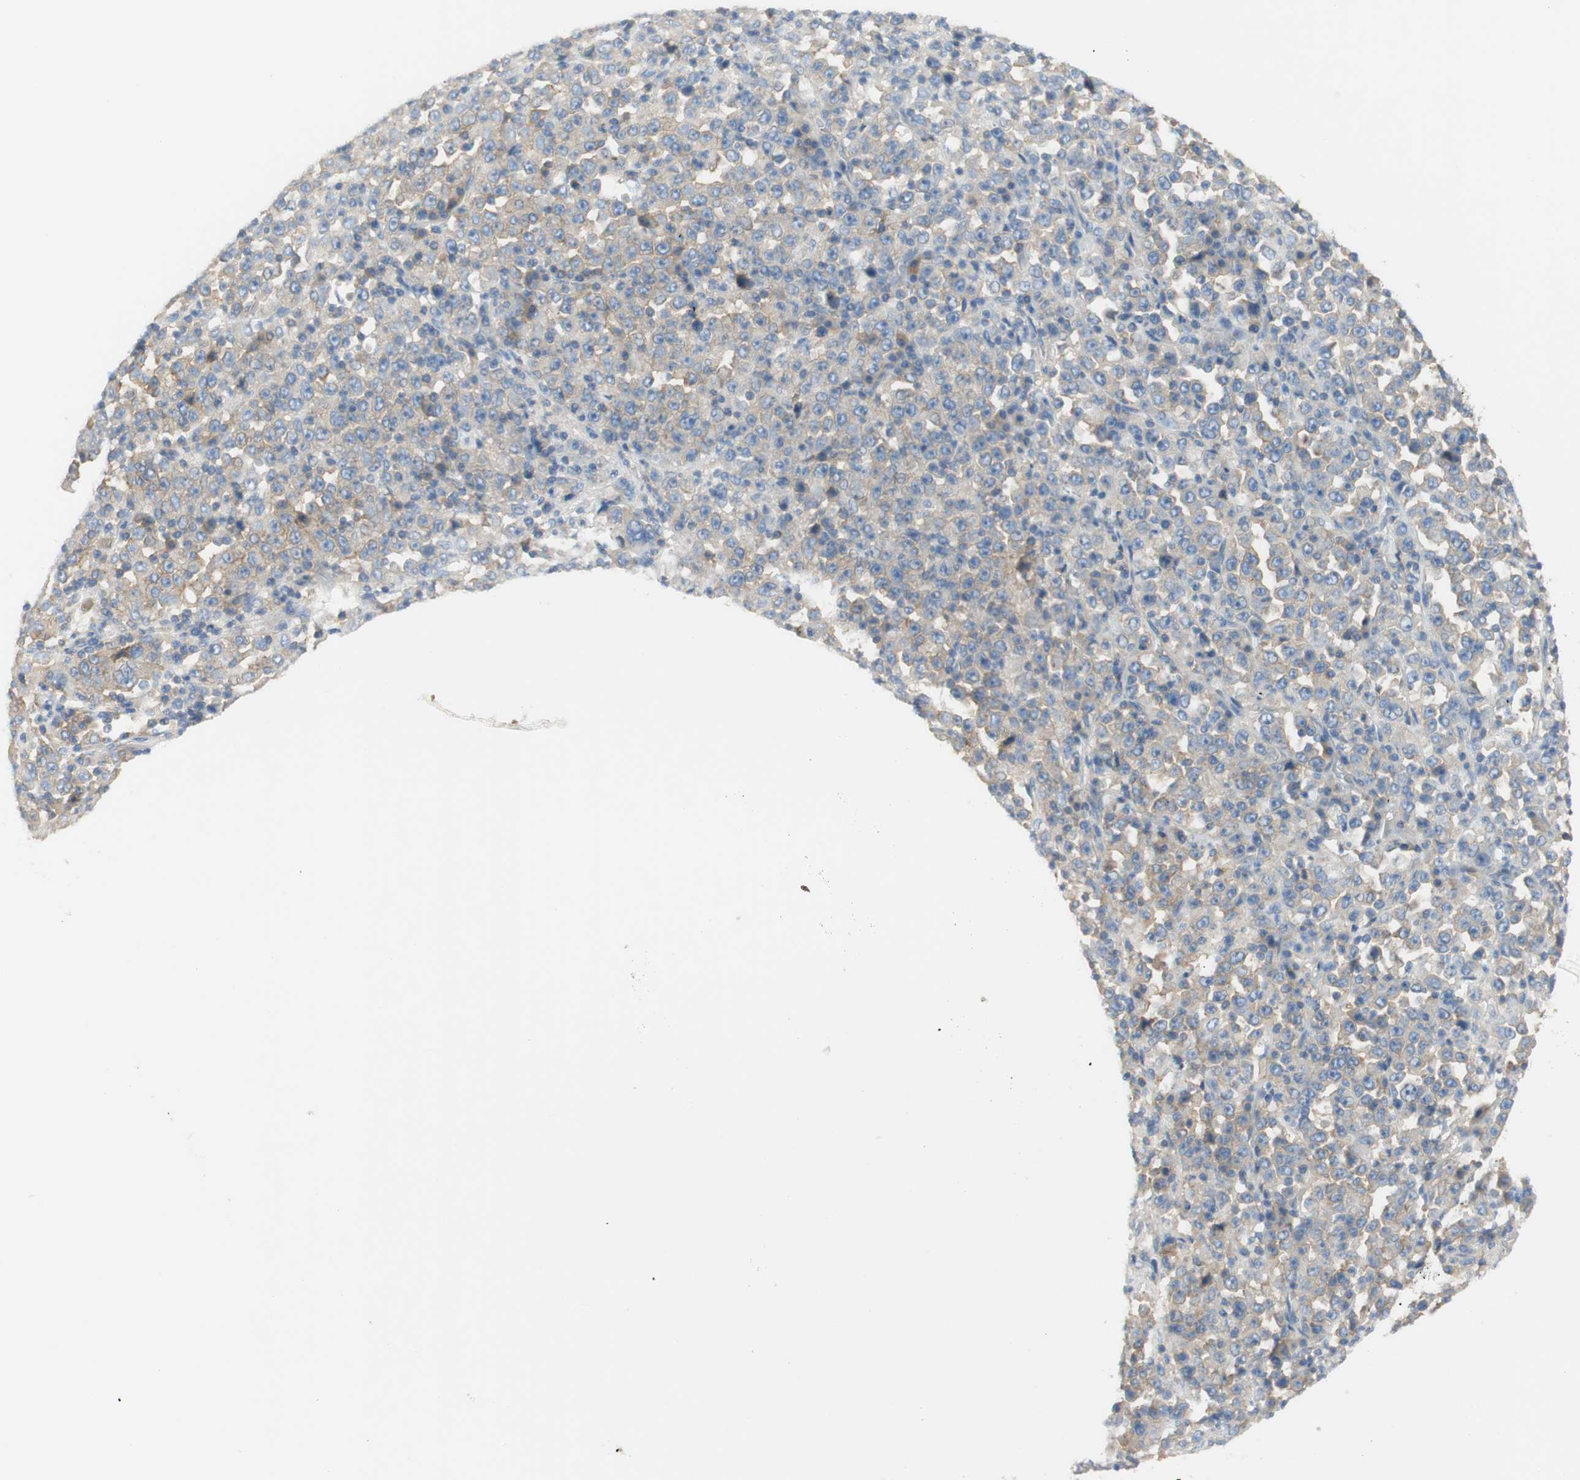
{"staining": {"intensity": "weak", "quantity": ">75%", "location": "cytoplasmic/membranous"}, "tissue": "stomach cancer", "cell_type": "Tumor cells", "image_type": "cancer", "snomed": [{"axis": "morphology", "description": "Normal tissue, NOS"}, {"axis": "morphology", "description": "Adenocarcinoma, NOS"}, {"axis": "topography", "description": "Stomach, upper"}, {"axis": "topography", "description": "Stomach"}], "caption": "Stomach adenocarcinoma stained with a brown dye demonstrates weak cytoplasmic/membranous positive positivity in approximately >75% of tumor cells.", "gene": "ATP2B1", "patient": {"sex": "male", "age": 59}}